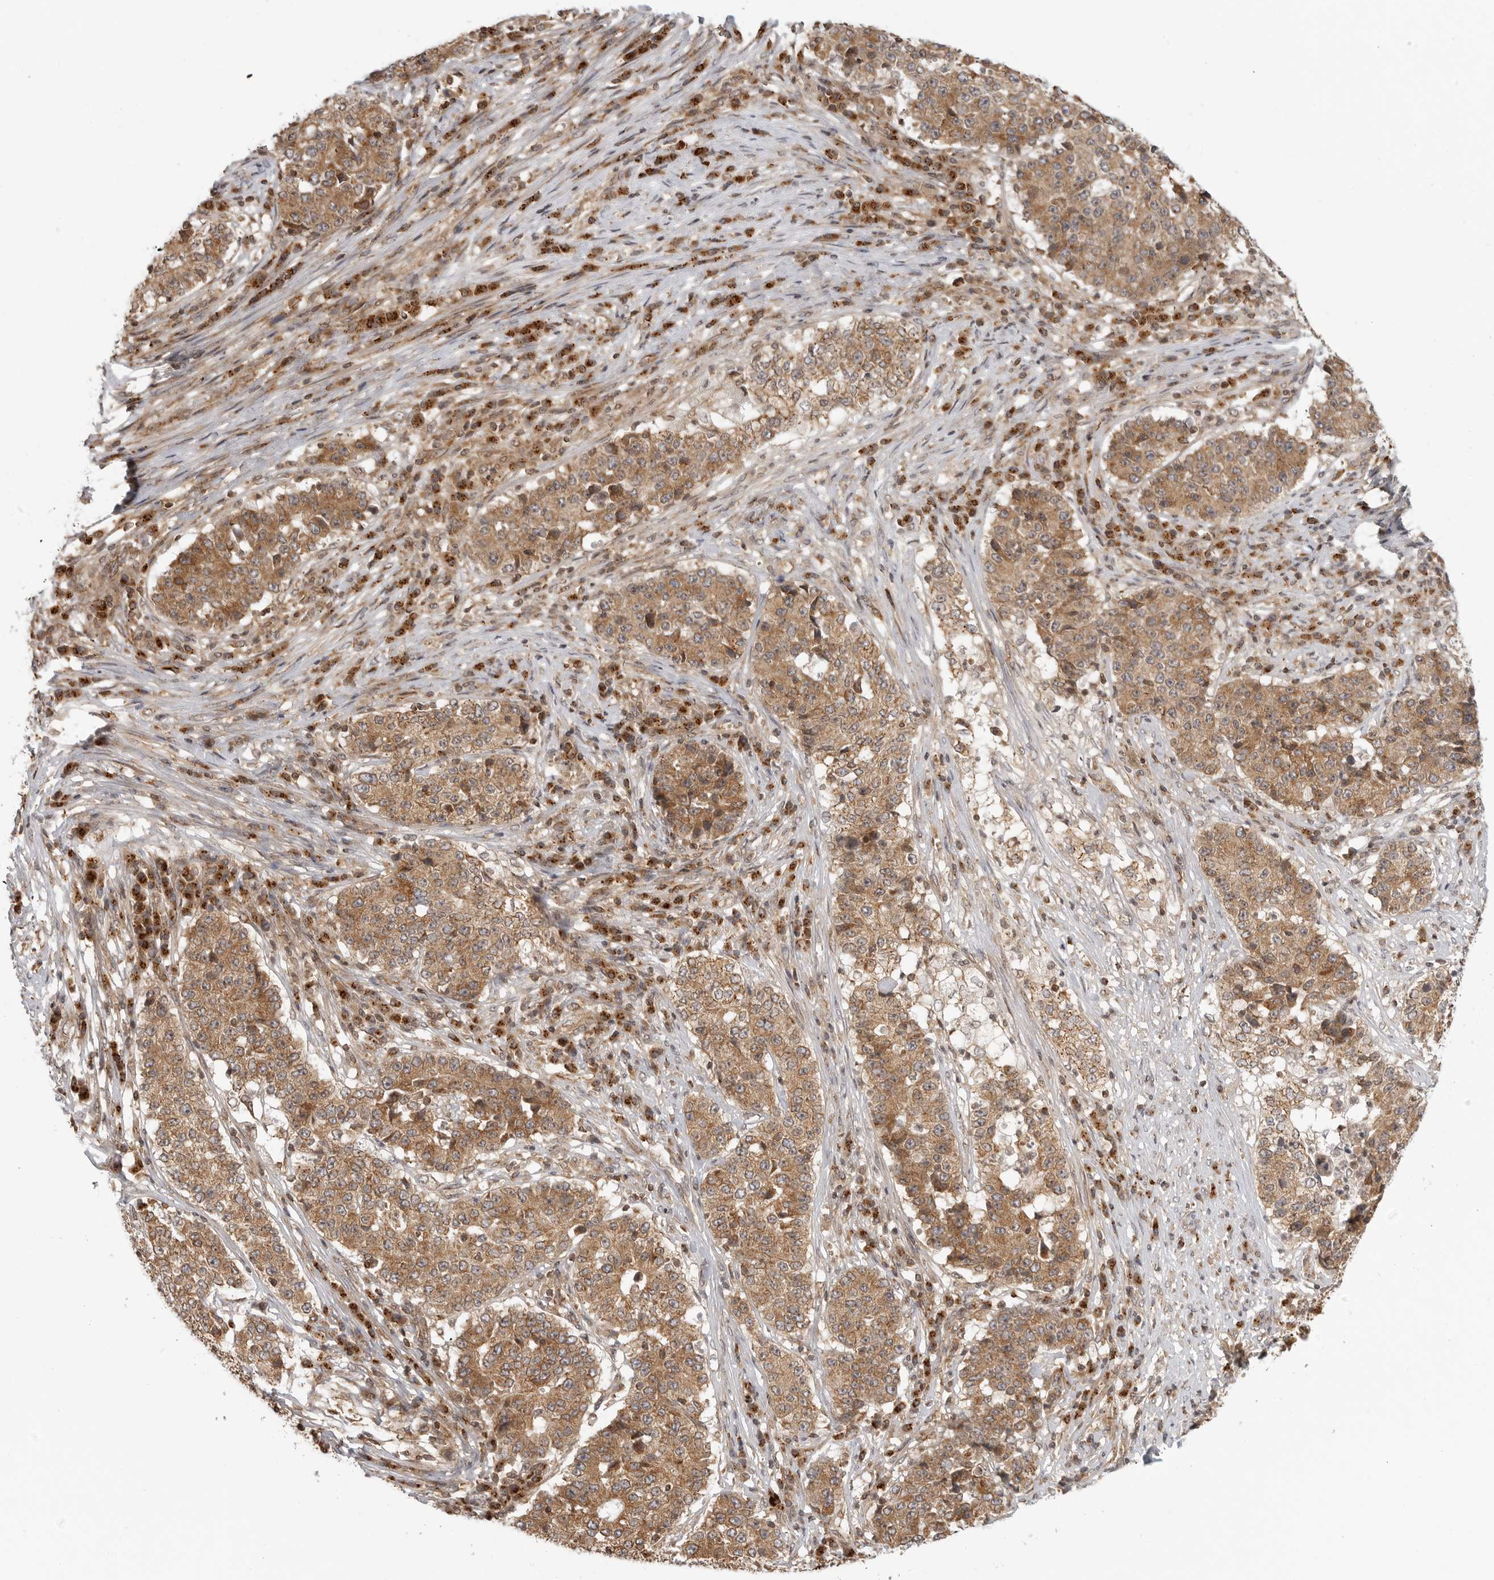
{"staining": {"intensity": "moderate", "quantity": ">75%", "location": "cytoplasmic/membranous"}, "tissue": "stomach cancer", "cell_type": "Tumor cells", "image_type": "cancer", "snomed": [{"axis": "morphology", "description": "Adenocarcinoma, NOS"}, {"axis": "topography", "description": "Stomach"}], "caption": "Stomach cancer tissue reveals moderate cytoplasmic/membranous staining in about >75% of tumor cells The protein of interest is shown in brown color, while the nuclei are stained blue.", "gene": "COPA", "patient": {"sex": "male", "age": 59}}